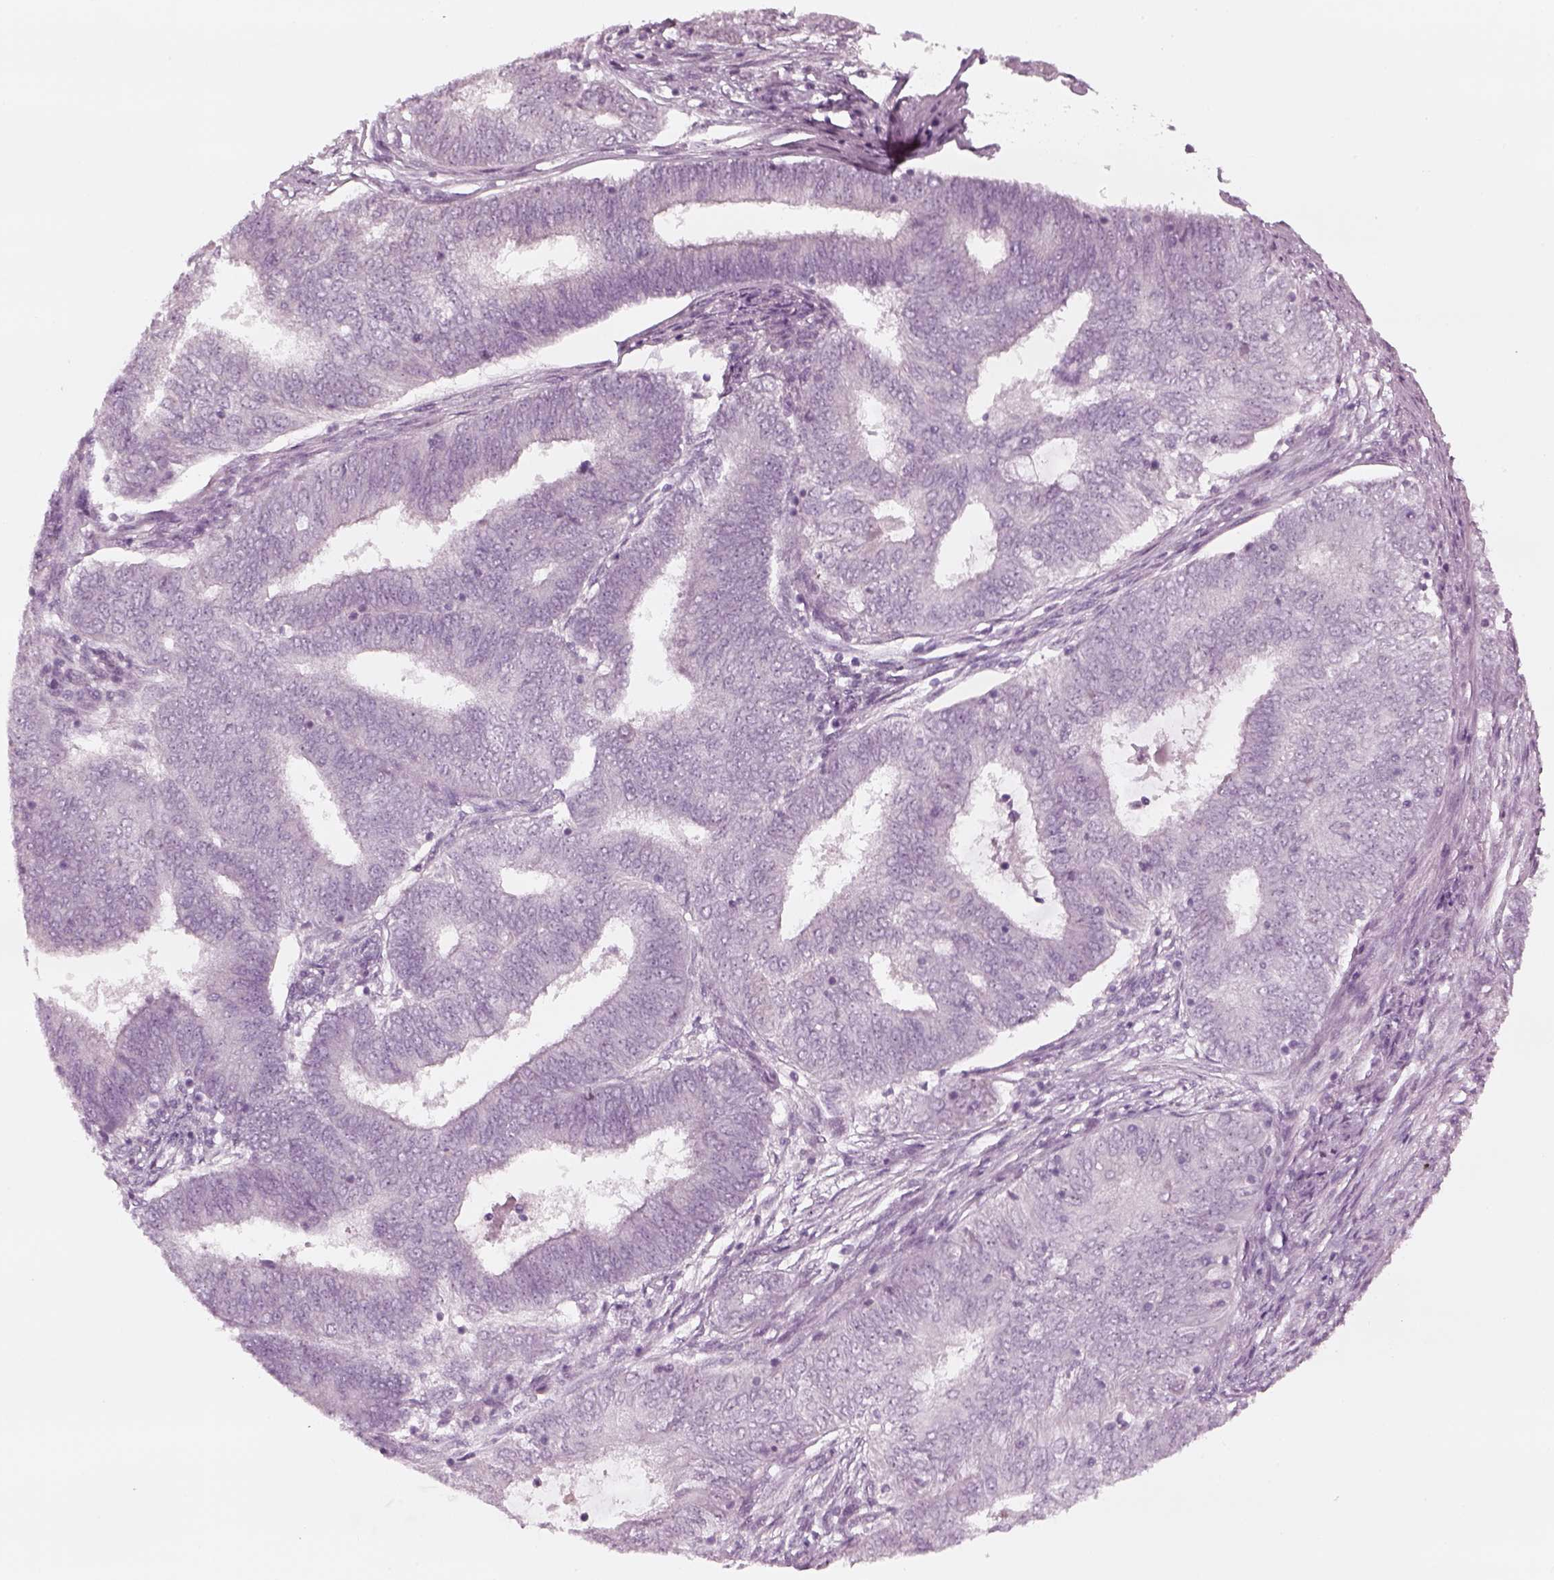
{"staining": {"intensity": "negative", "quantity": "none", "location": "none"}, "tissue": "endometrial cancer", "cell_type": "Tumor cells", "image_type": "cancer", "snomed": [{"axis": "morphology", "description": "Adenocarcinoma, NOS"}, {"axis": "topography", "description": "Endometrium"}], "caption": "Immunohistochemistry (IHC) of adenocarcinoma (endometrial) exhibits no expression in tumor cells.", "gene": "PNMT", "patient": {"sex": "female", "age": 62}}